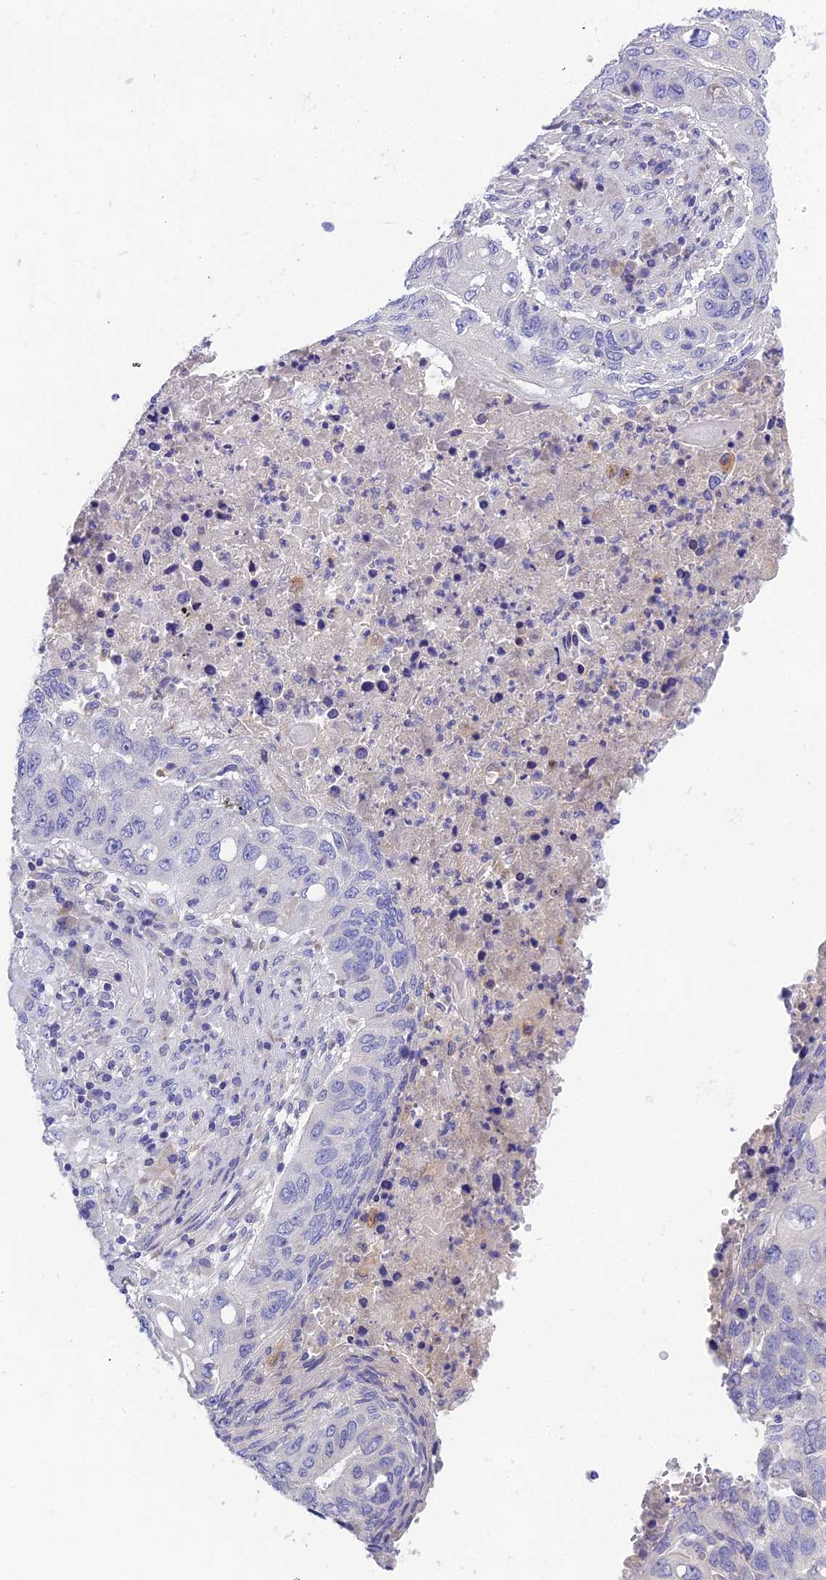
{"staining": {"intensity": "negative", "quantity": "none", "location": "none"}, "tissue": "lung cancer", "cell_type": "Tumor cells", "image_type": "cancer", "snomed": [{"axis": "morphology", "description": "Squamous cell carcinoma, NOS"}, {"axis": "topography", "description": "Lung"}], "caption": "DAB immunohistochemical staining of human lung cancer shows no significant expression in tumor cells. (Stains: DAB immunohistochemistry (IHC) with hematoxylin counter stain, Microscopy: brightfield microscopy at high magnification).", "gene": "KIAA0408", "patient": {"sex": "female", "age": 63}}